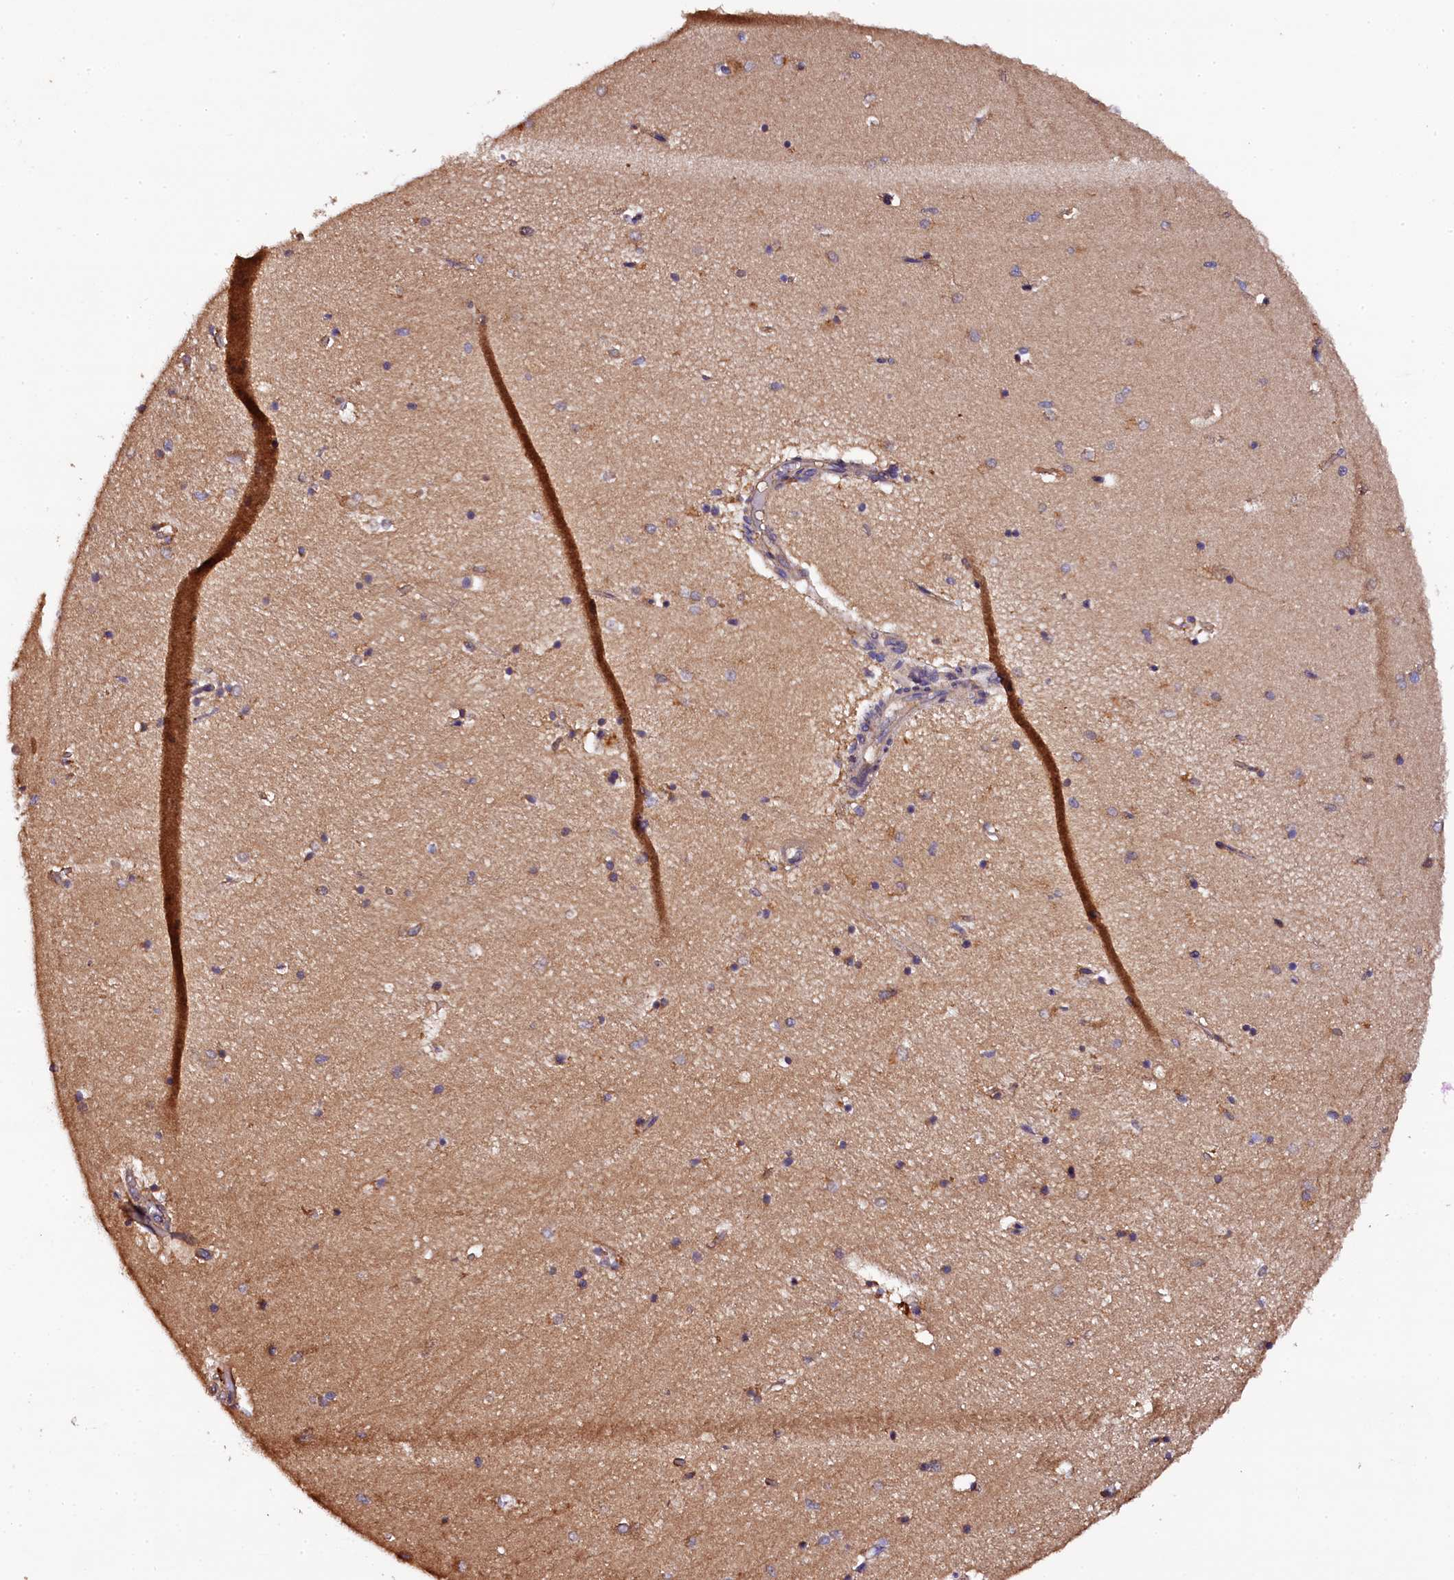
{"staining": {"intensity": "moderate", "quantity": "25%-75%", "location": "cytoplasmic/membranous"}, "tissue": "hippocampus", "cell_type": "Glial cells", "image_type": "normal", "snomed": [{"axis": "morphology", "description": "Normal tissue, NOS"}, {"axis": "topography", "description": "Hippocampus"}], "caption": "An image of hippocampus stained for a protein displays moderate cytoplasmic/membranous brown staining in glial cells. (IHC, brightfield microscopy, high magnification).", "gene": "KLC2", "patient": {"sex": "female", "age": 64}}